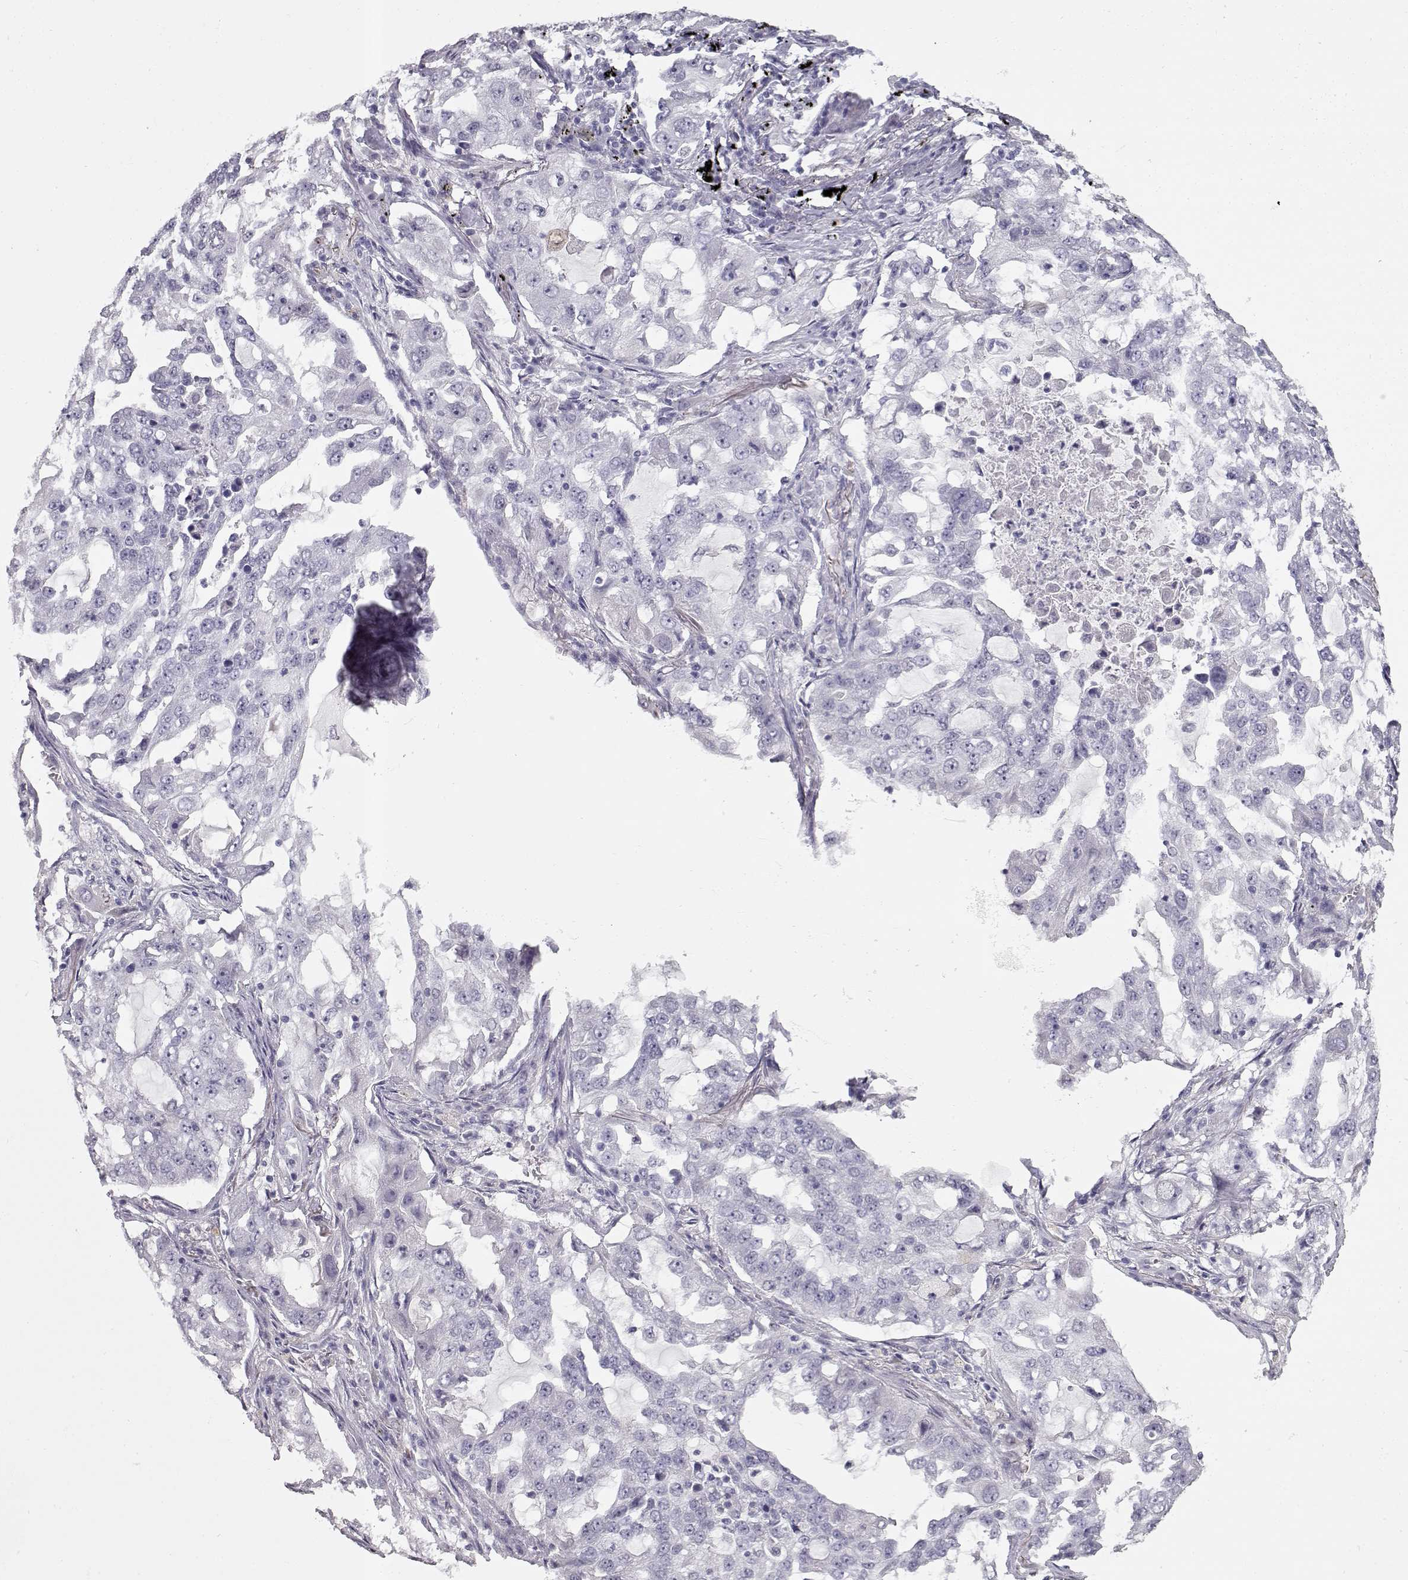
{"staining": {"intensity": "negative", "quantity": "none", "location": "none"}, "tissue": "lung cancer", "cell_type": "Tumor cells", "image_type": "cancer", "snomed": [{"axis": "morphology", "description": "Adenocarcinoma, NOS"}, {"axis": "topography", "description": "Lung"}], "caption": "Tumor cells are negative for brown protein staining in lung adenocarcinoma.", "gene": "SLC18A1", "patient": {"sex": "female", "age": 61}}